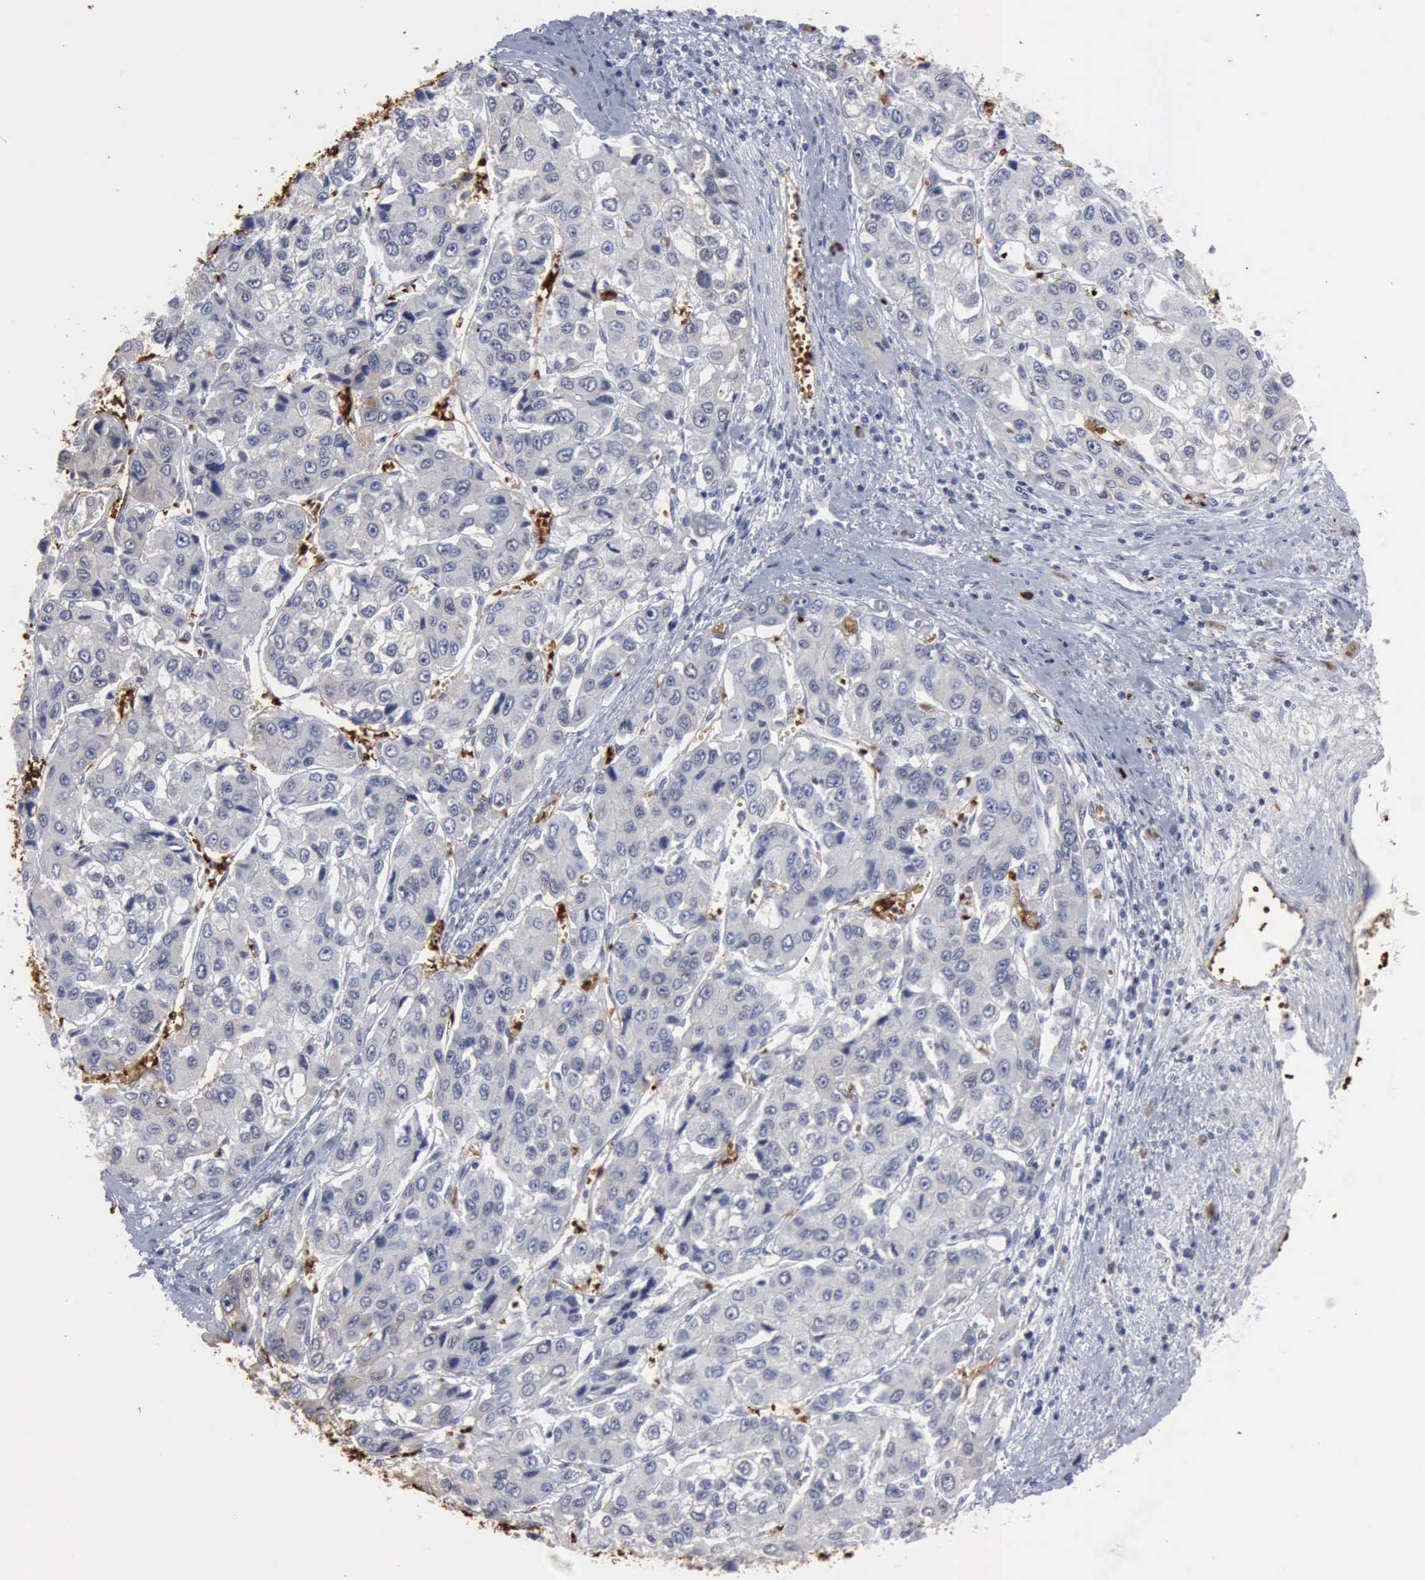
{"staining": {"intensity": "negative", "quantity": "none", "location": "none"}, "tissue": "liver cancer", "cell_type": "Tumor cells", "image_type": "cancer", "snomed": [{"axis": "morphology", "description": "Carcinoma, Hepatocellular, NOS"}, {"axis": "topography", "description": "Liver"}], "caption": "This is an IHC histopathology image of human liver hepatocellular carcinoma. There is no expression in tumor cells.", "gene": "TGFB1", "patient": {"sex": "female", "age": 66}}